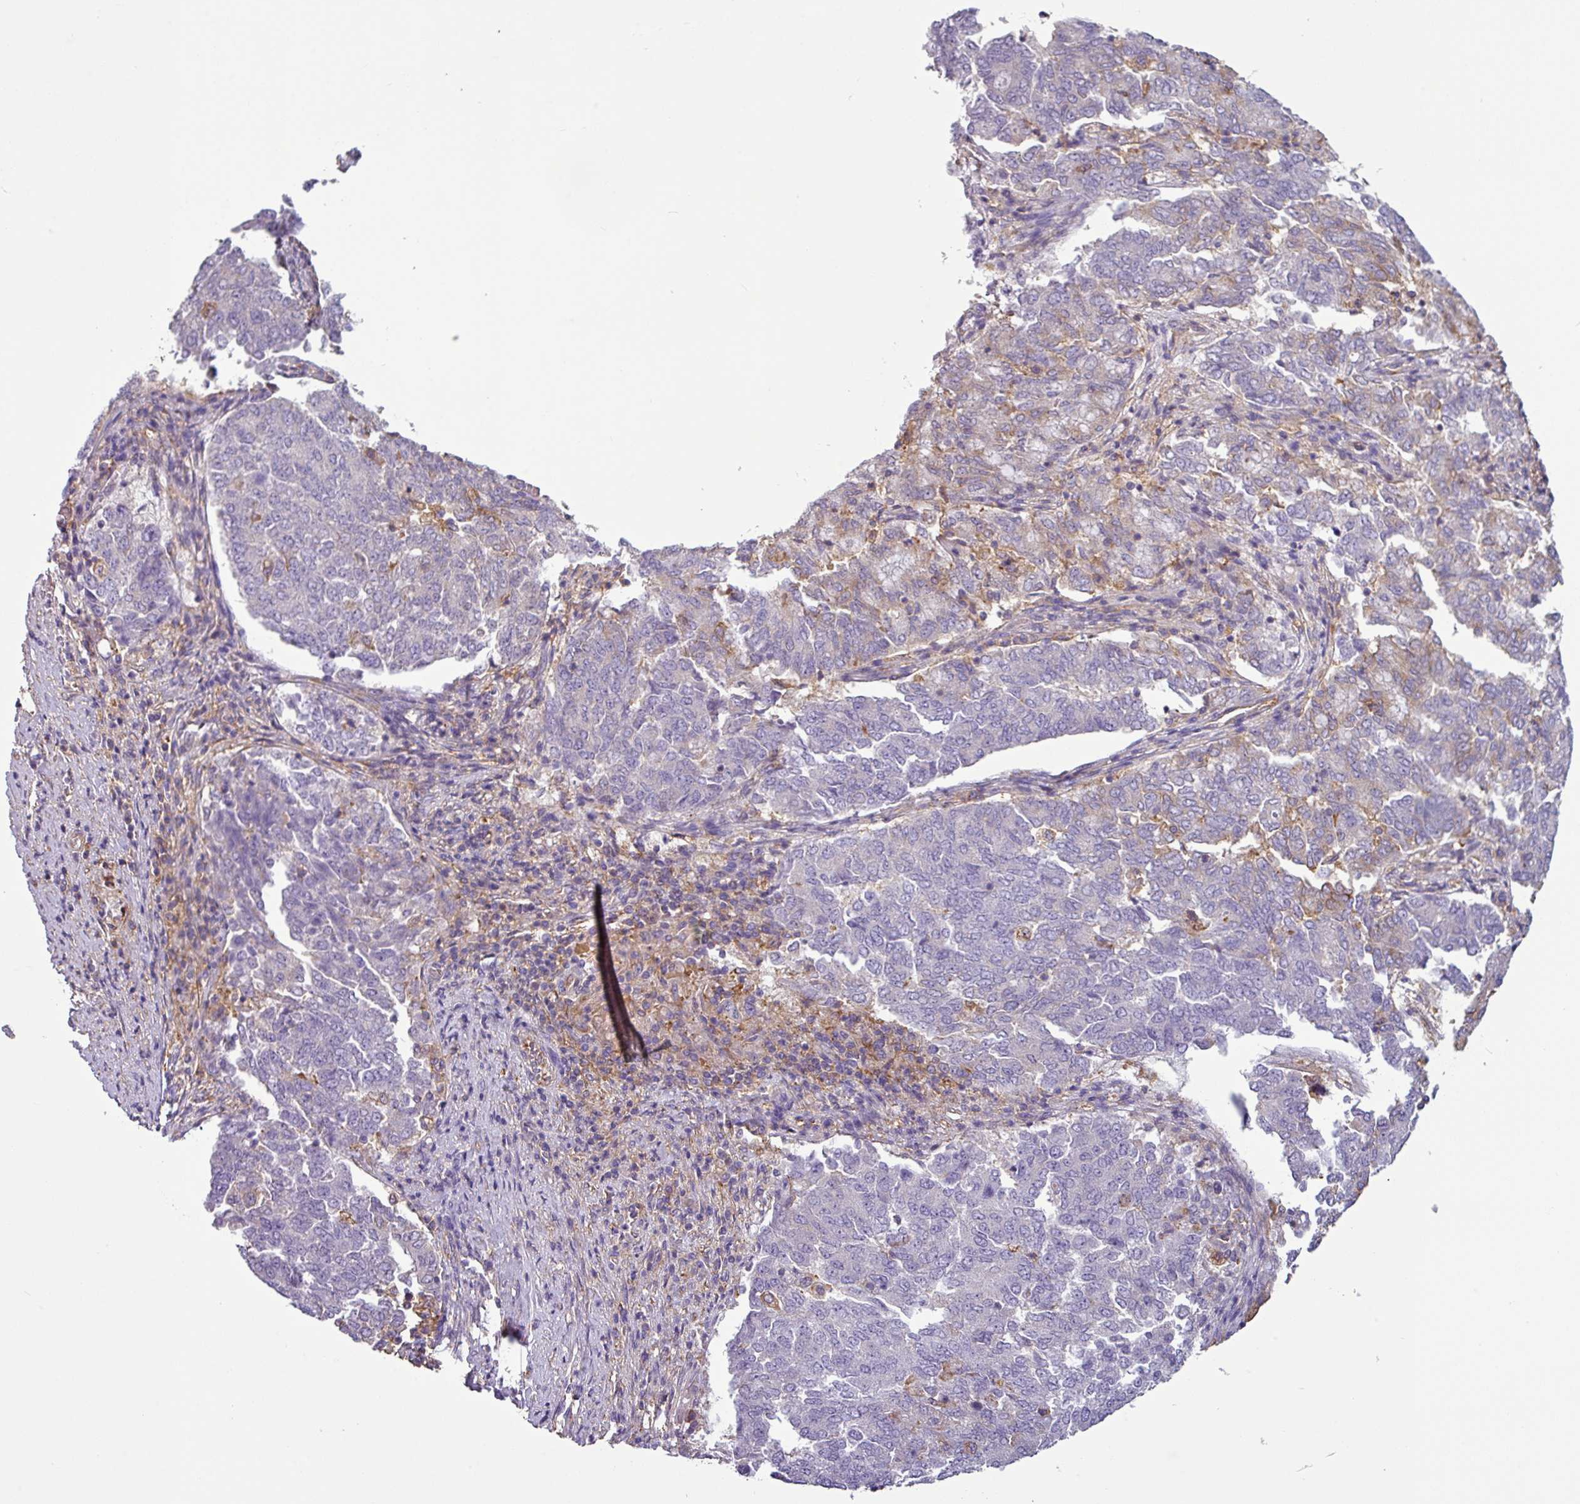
{"staining": {"intensity": "negative", "quantity": "none", "location": "none"}, "tissue": "endometrial cancer", "cell_type": "Tumor cells", "image_type": "cancer", "snomed": [{"axis": "morphology", "description": "Adenocarcinoma, NOS"}, {"axis": "topography", "description": "Endometrium"}], "caption": "Endometrial cancer was stained to show a protein in brown. There is no significant staining in tumor cells. The staining was performed using DAB (3,3'-diaminobenzidine) to visualize the protein expression in brown, while the nuclei were stained in blue with hematoxylin (Magnification: 20x).", "gene": "XNDC1N", "patient": {"sex": "female", "age": 80}}